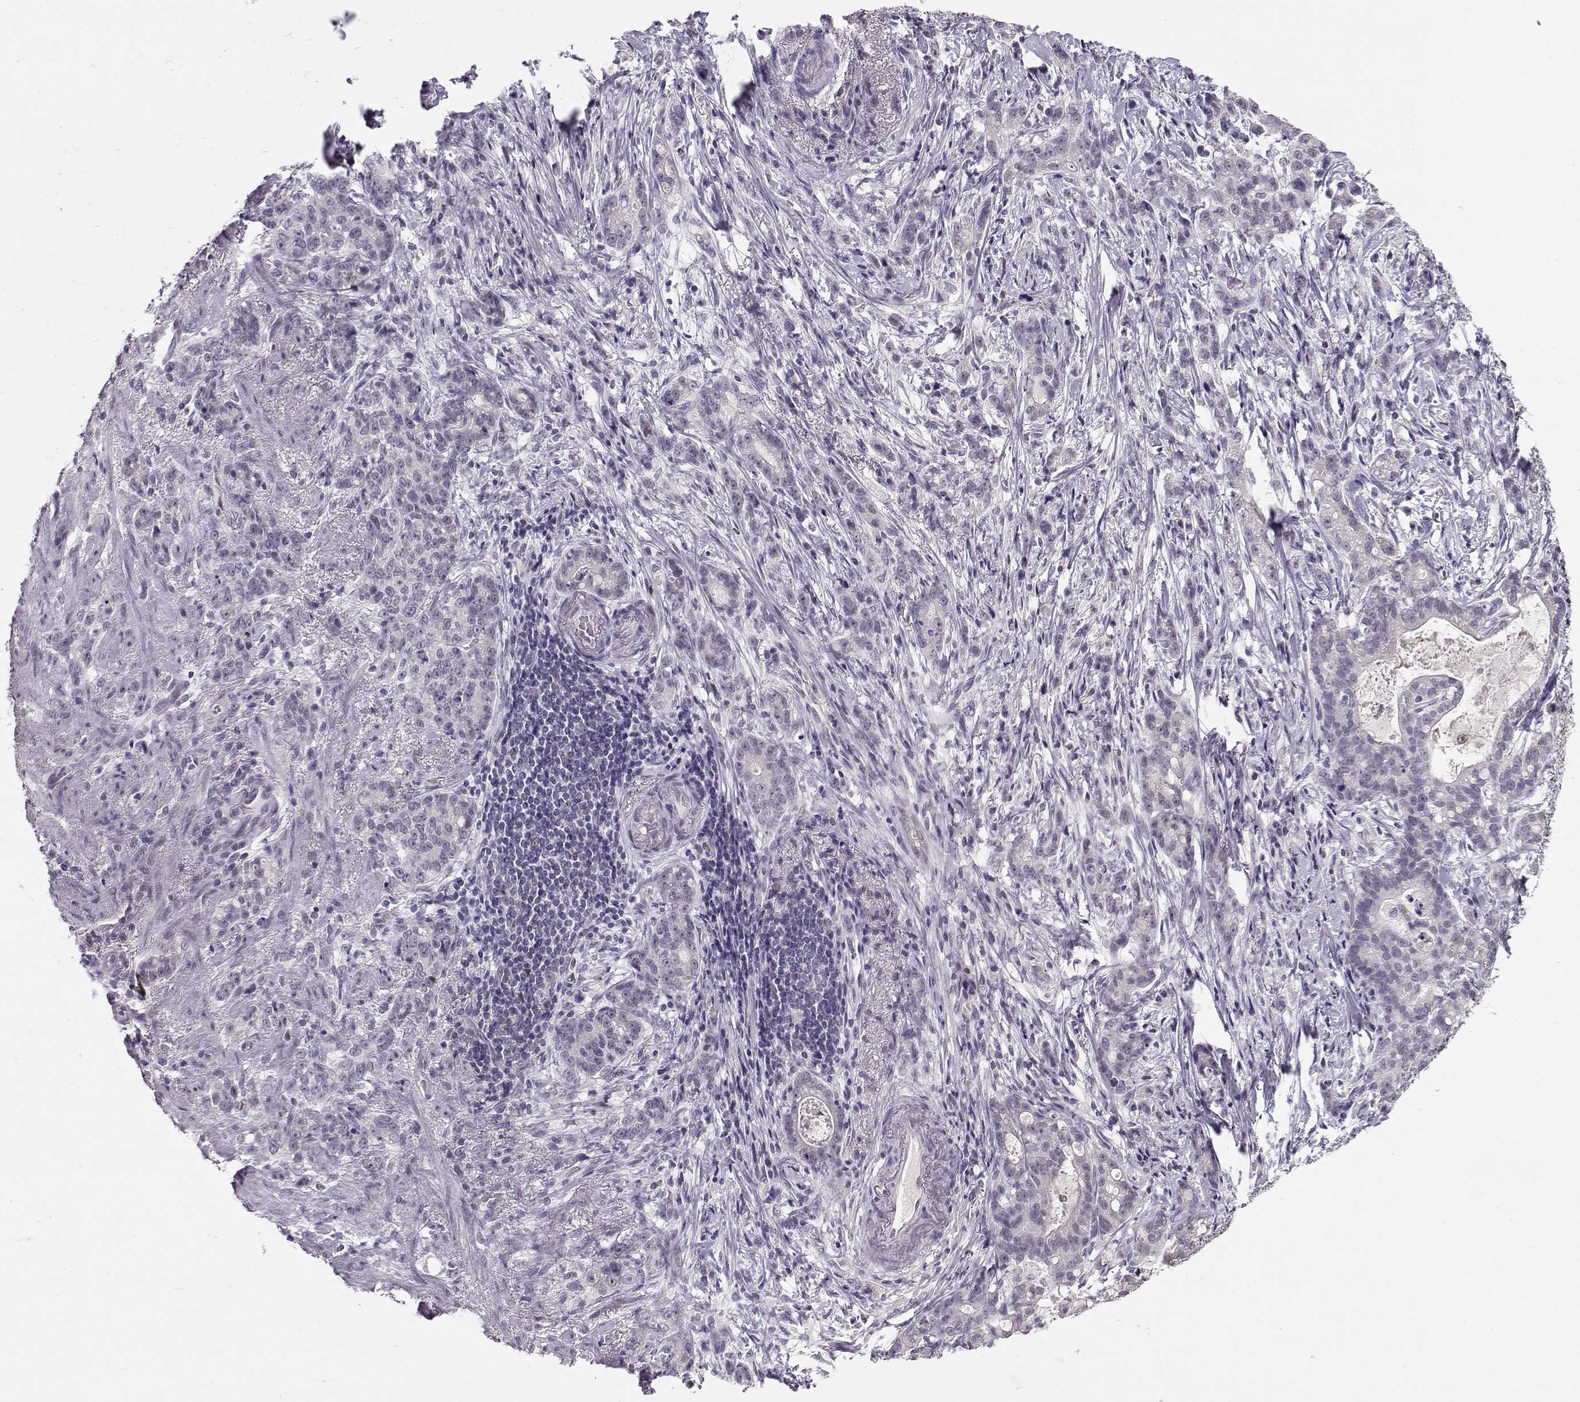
{"staining": {"intensity": "negative", "quantity": "none", "location": "none"}, "tissue": "stomach cancer", "cell_type": "Tumor cells", "image_type": "cancer", "snomed": [{"axis": "morphology", "description": "Adenocarcinoma, NOS"}, {"axis": "topography", "description": "Stomach, lower"}], "caption": "Immunohistochemistry (IHC) micrograph of neoplastic tissue: human stomach cancer (adenocarcinoma) stained with DAB reveals no significant protein staining in tumor cells.", "gene": "C16orf86", "patient": {"sex": "male", "age": 88}}